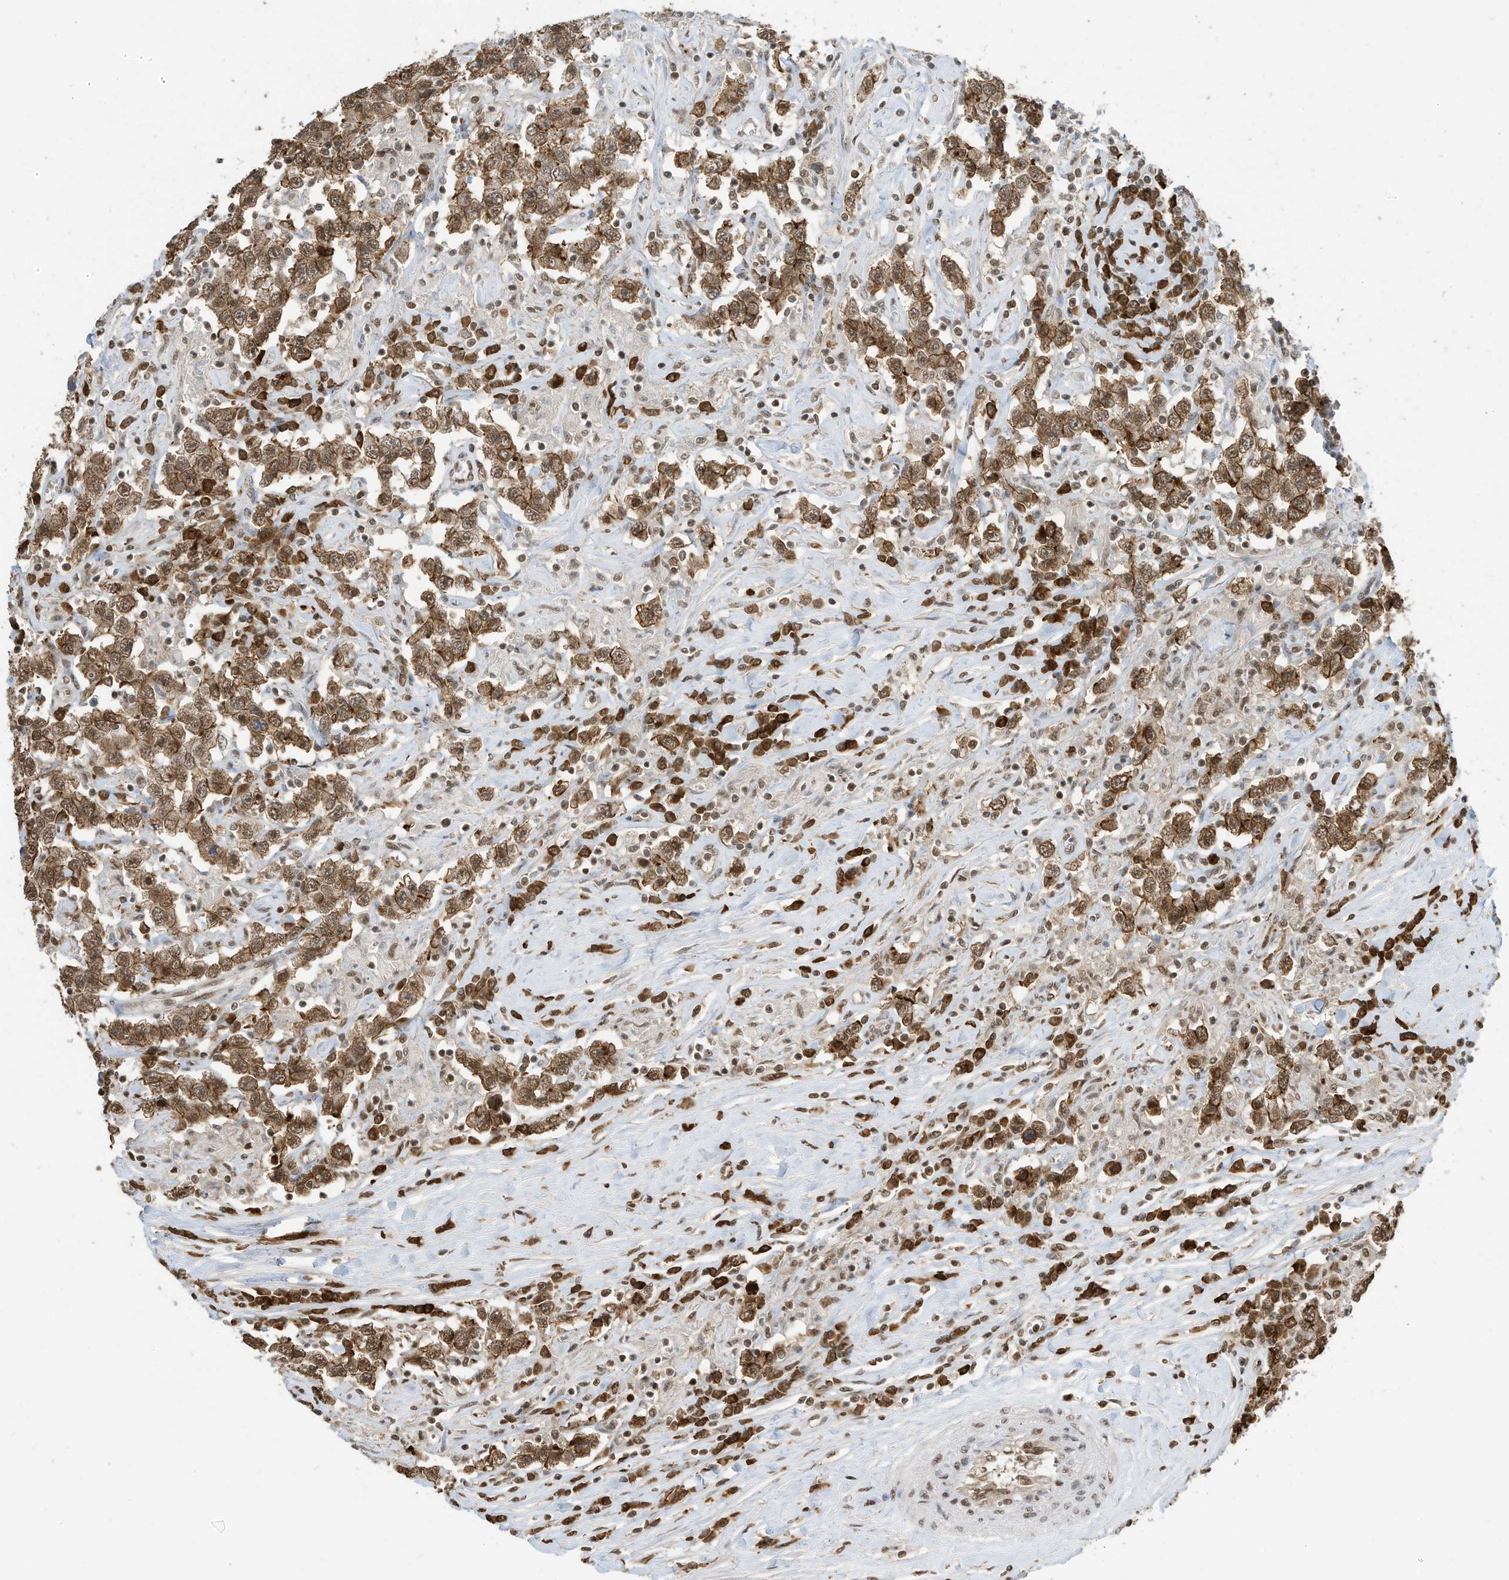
{"staining": {"intensity": "moderate", "quantity": ">75%", "location": "cytoplasmic/membranous,nuclear"}, "tissue": "testis cancer", "cell_type": "Tumor cells", "image_type": "cancer", "snomed": [{"axis": "morphology", "description": "Seminoma, NOS"}, {"axis": "topography", "description": "Testis"}], "caption": "This is a photomicrograph of immunohistochemistry (IHC) staining of testis cancer, which shows moderate staining in the cytoplasmic/membranous and nuclear of tumor cells.", "gene": "ZNF195", "patient": {"sex": "male", "age": 41}}